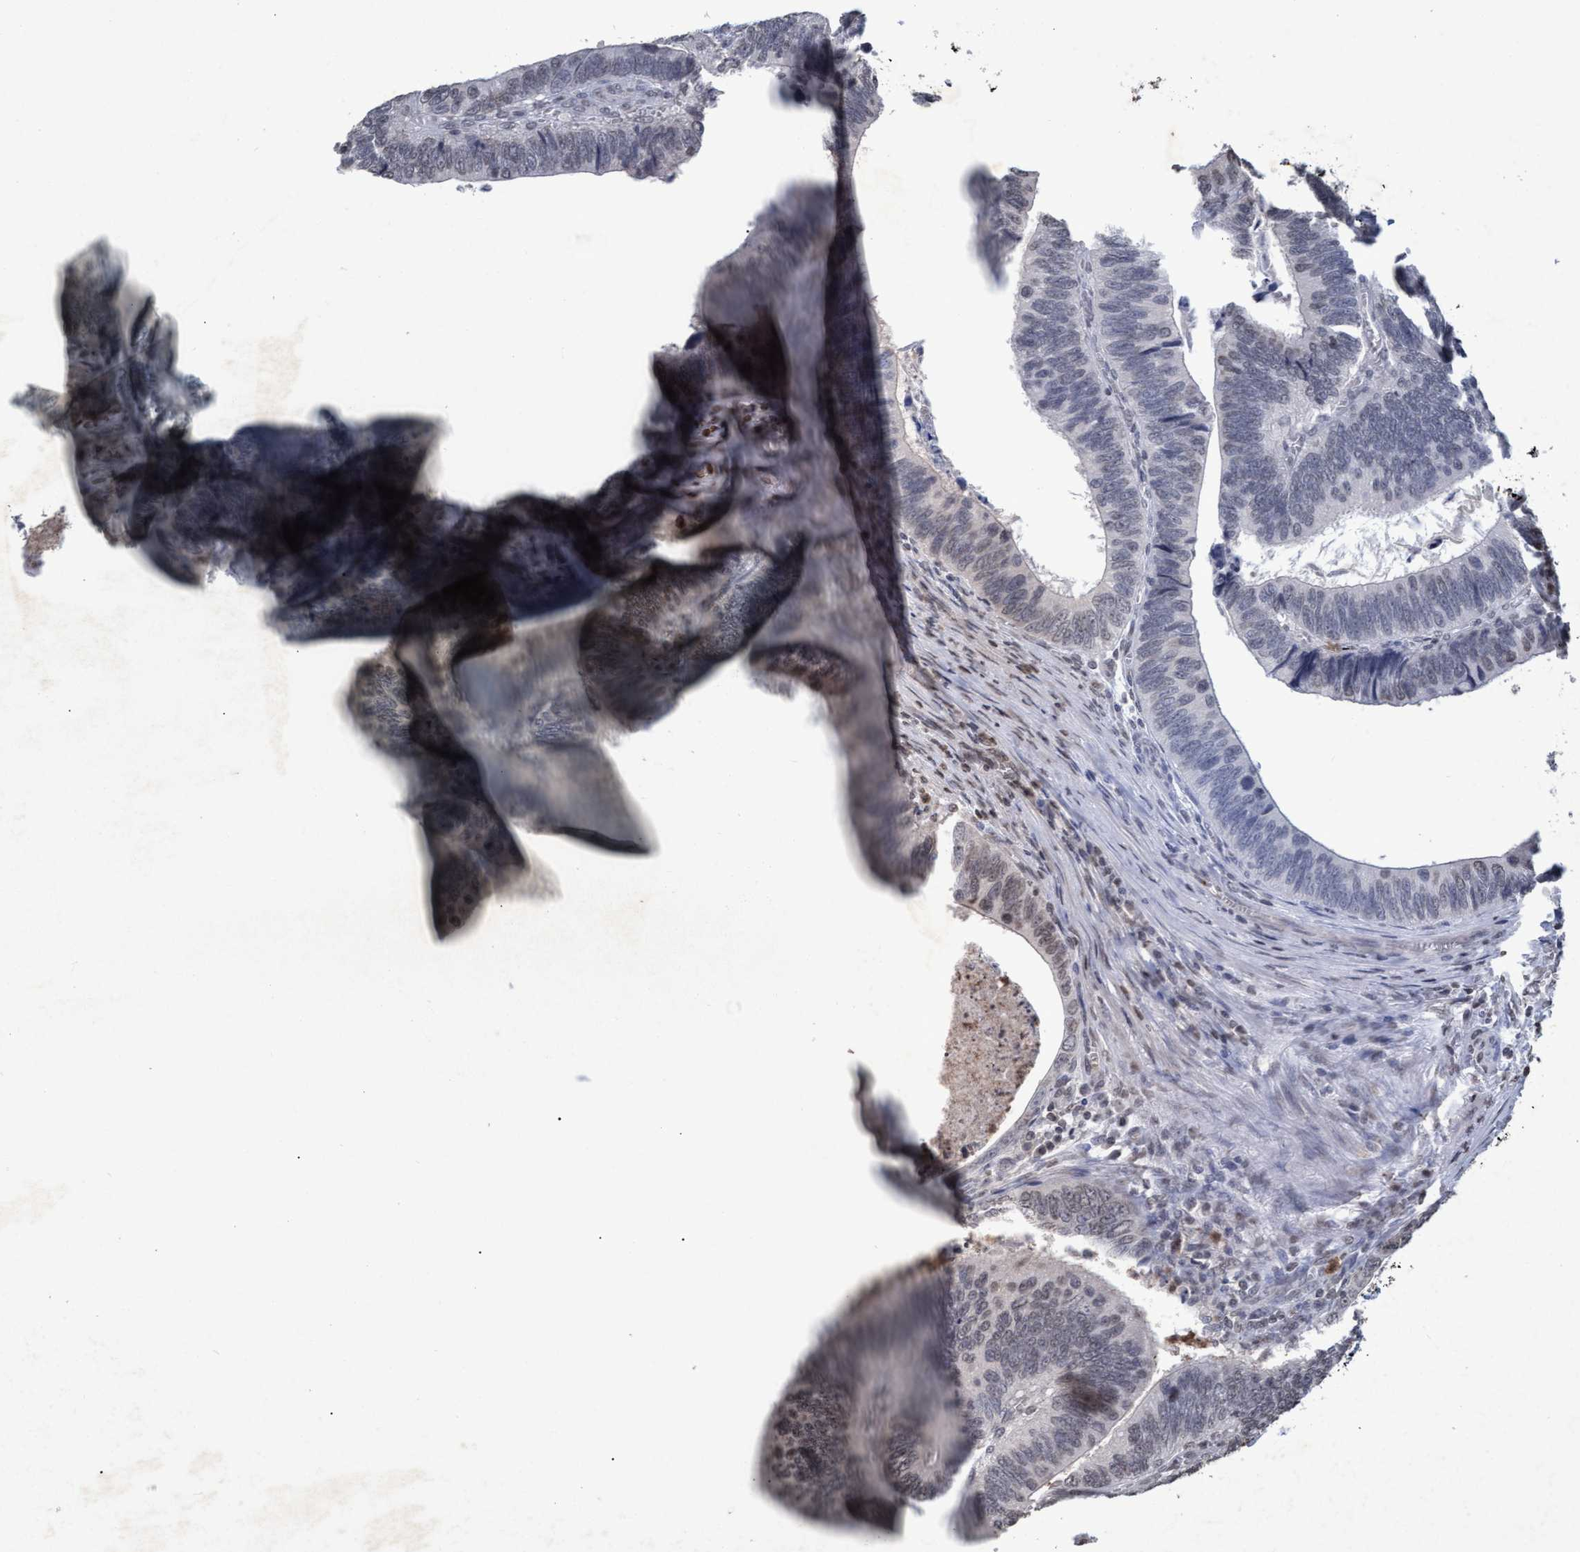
{"staining": {"intensity": "negative", "quantity": "none", "location": "none"}, "tissue": "colorectal cancer", "cell_type": "Tumor cells", "image_type": "cancer", "snomed": [{"axis": "morphology", "description": "Inflammation, NOS"}, {"axis": "morphology", "description": "Adenocarcinoma, NOS"}, {"axis": "topography", "description": "Colon"}], "caption": "Tumor cells are negative for protein expression in human colorectal cancer (adenocarcinoma). (DAB immunohistochemistry visualized using brightfield microscopy, high magnification).", "gene": "GALC", "patient": {"sex": "male", "age": 72}}